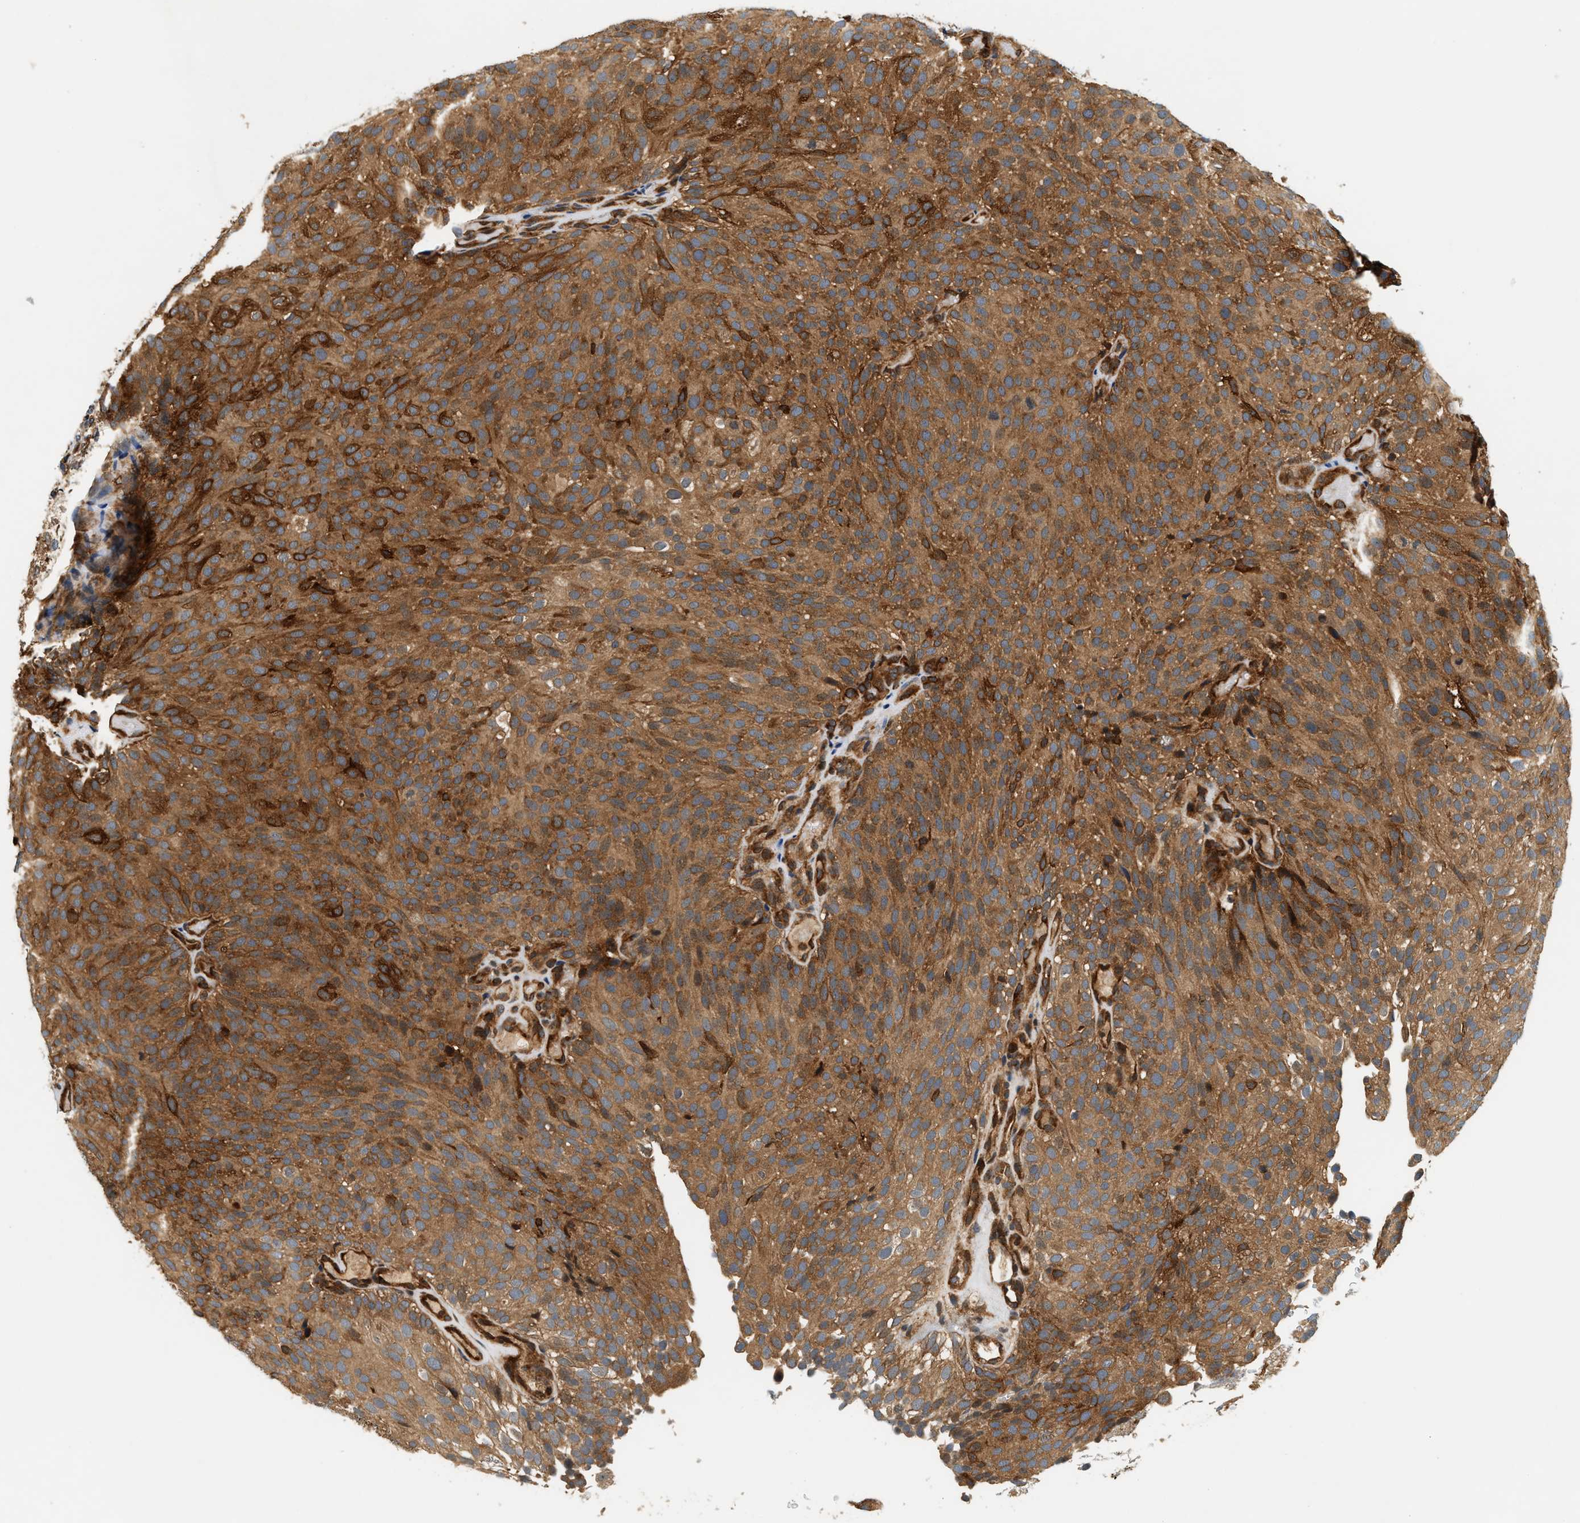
{"staining": {"intensity": "moderate", "quantity": ">75%", "location": "cytoplasmic/membranous"}, "tissue": "urothelial cancer", "cell_type": "Tumor cells", "image_type": "cancer", "snomed": [{"axis": "morphology", "description": "Urothelial carcinoma, Low grade"}, {"axis": "topography", "description": "Urinary bladder"}], "caption": "An image of human urothelial carcinoma (low-grade) stained for a protein demonstrates moderate cytoplasmic/membranous brown staining in tumor cells.", "gene": "SAMD9", "patient": {"sex": "male", "age": 78}}